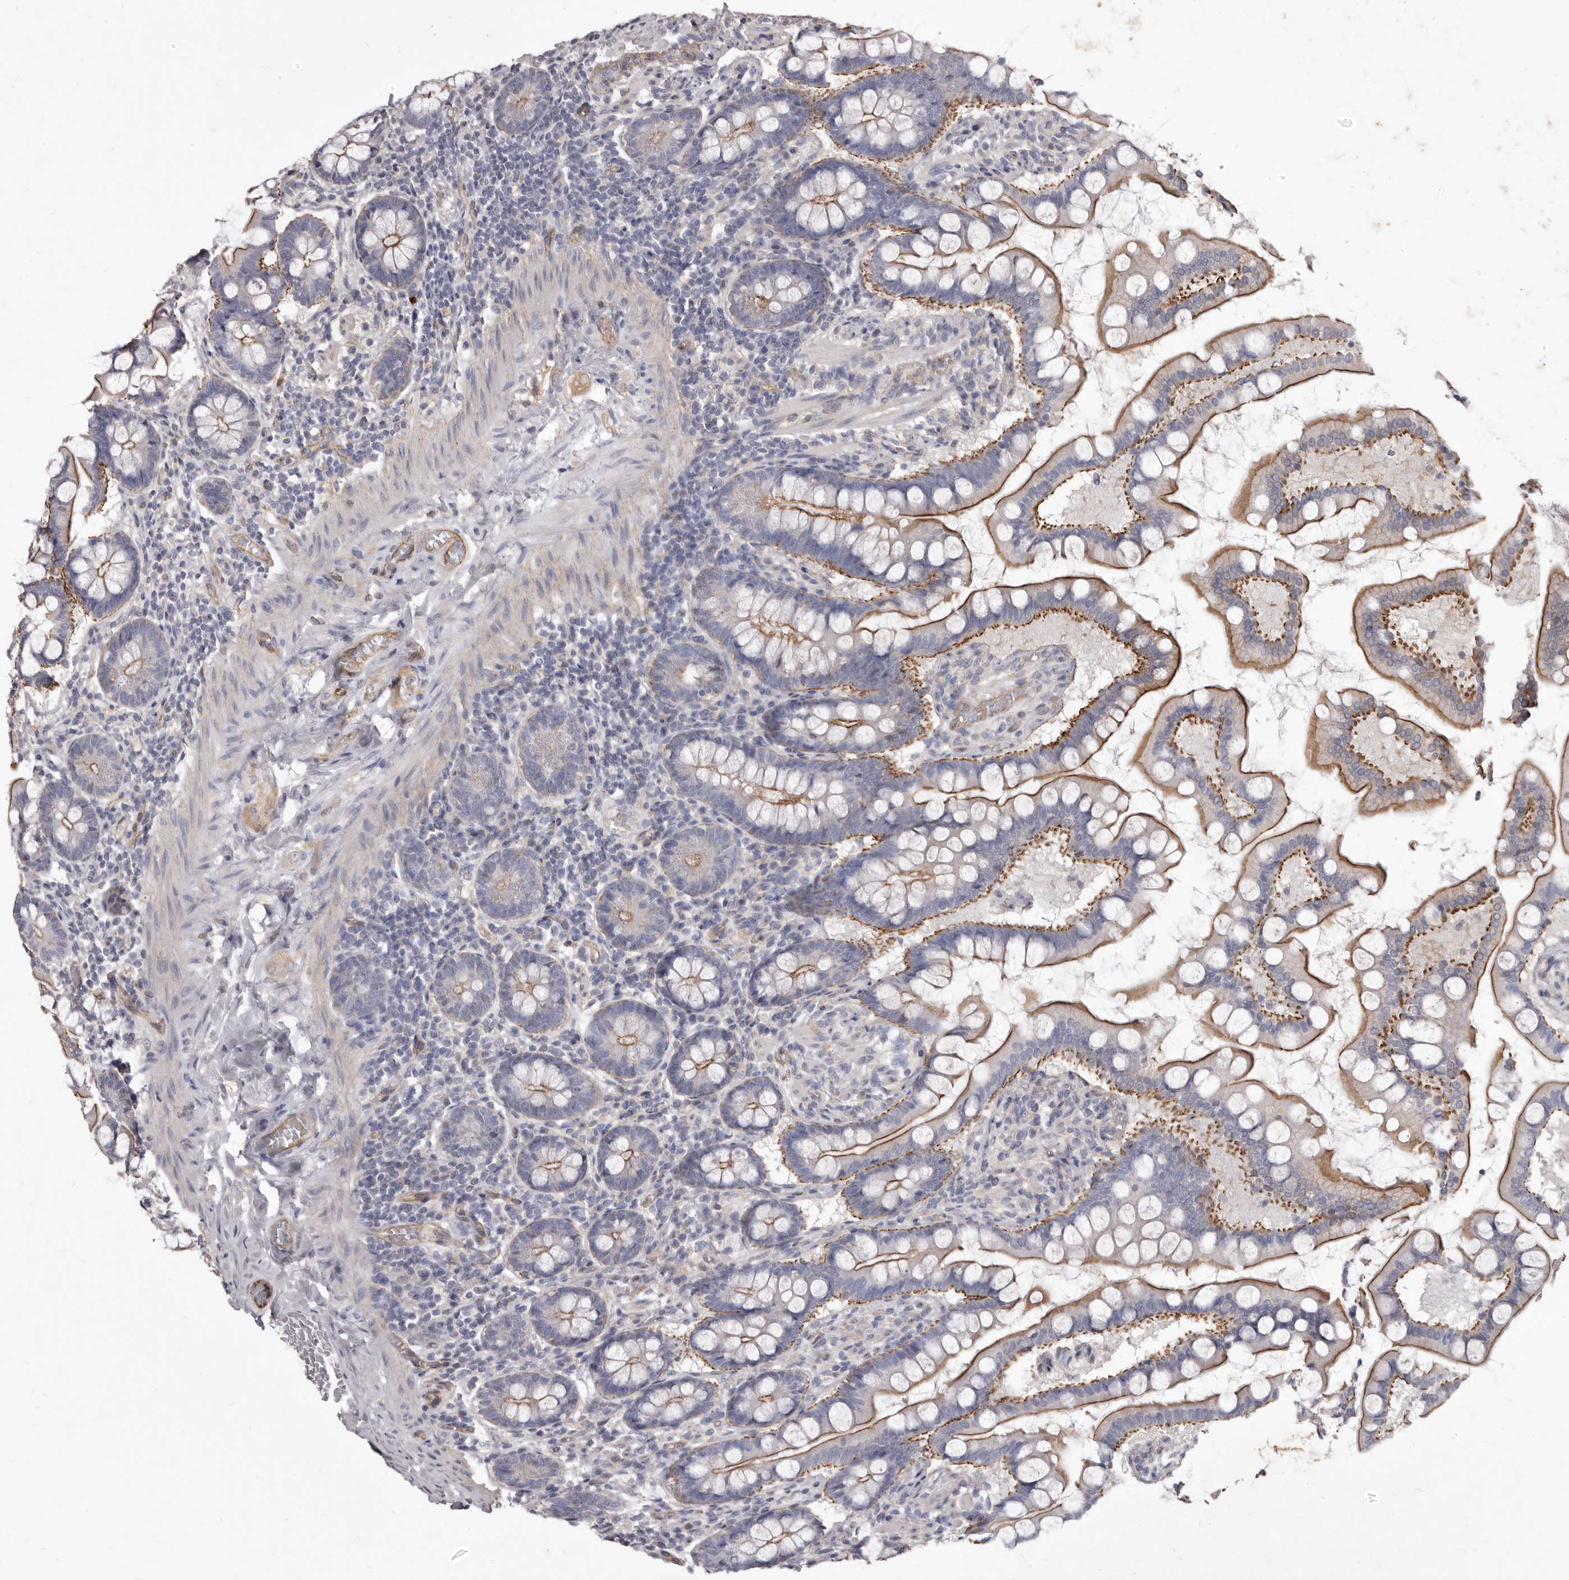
{"staining": {"intensity": "strong", "quantity": "25%-75%", "location": "cytoplasmic/membranous"}, "tissue": "small intestine", "cell_type": "Glandular cells", "image_type": "normal", "snomed": [{"axis": "morphology", "description": "Normal tissue, NOS"}, {"axis": "topography", "description": "Small intestine"}], "caption": "Glandular cells reveal high levels of strong cytoplasmic/membranous expression in approximately 25%-75% of cells in unremarkable small intestine. The protein of interest is shown in brown color, while the nuclei are stained blue.", "gene": "P2RX6", "patient": {"sex": "male", "age": 41}}